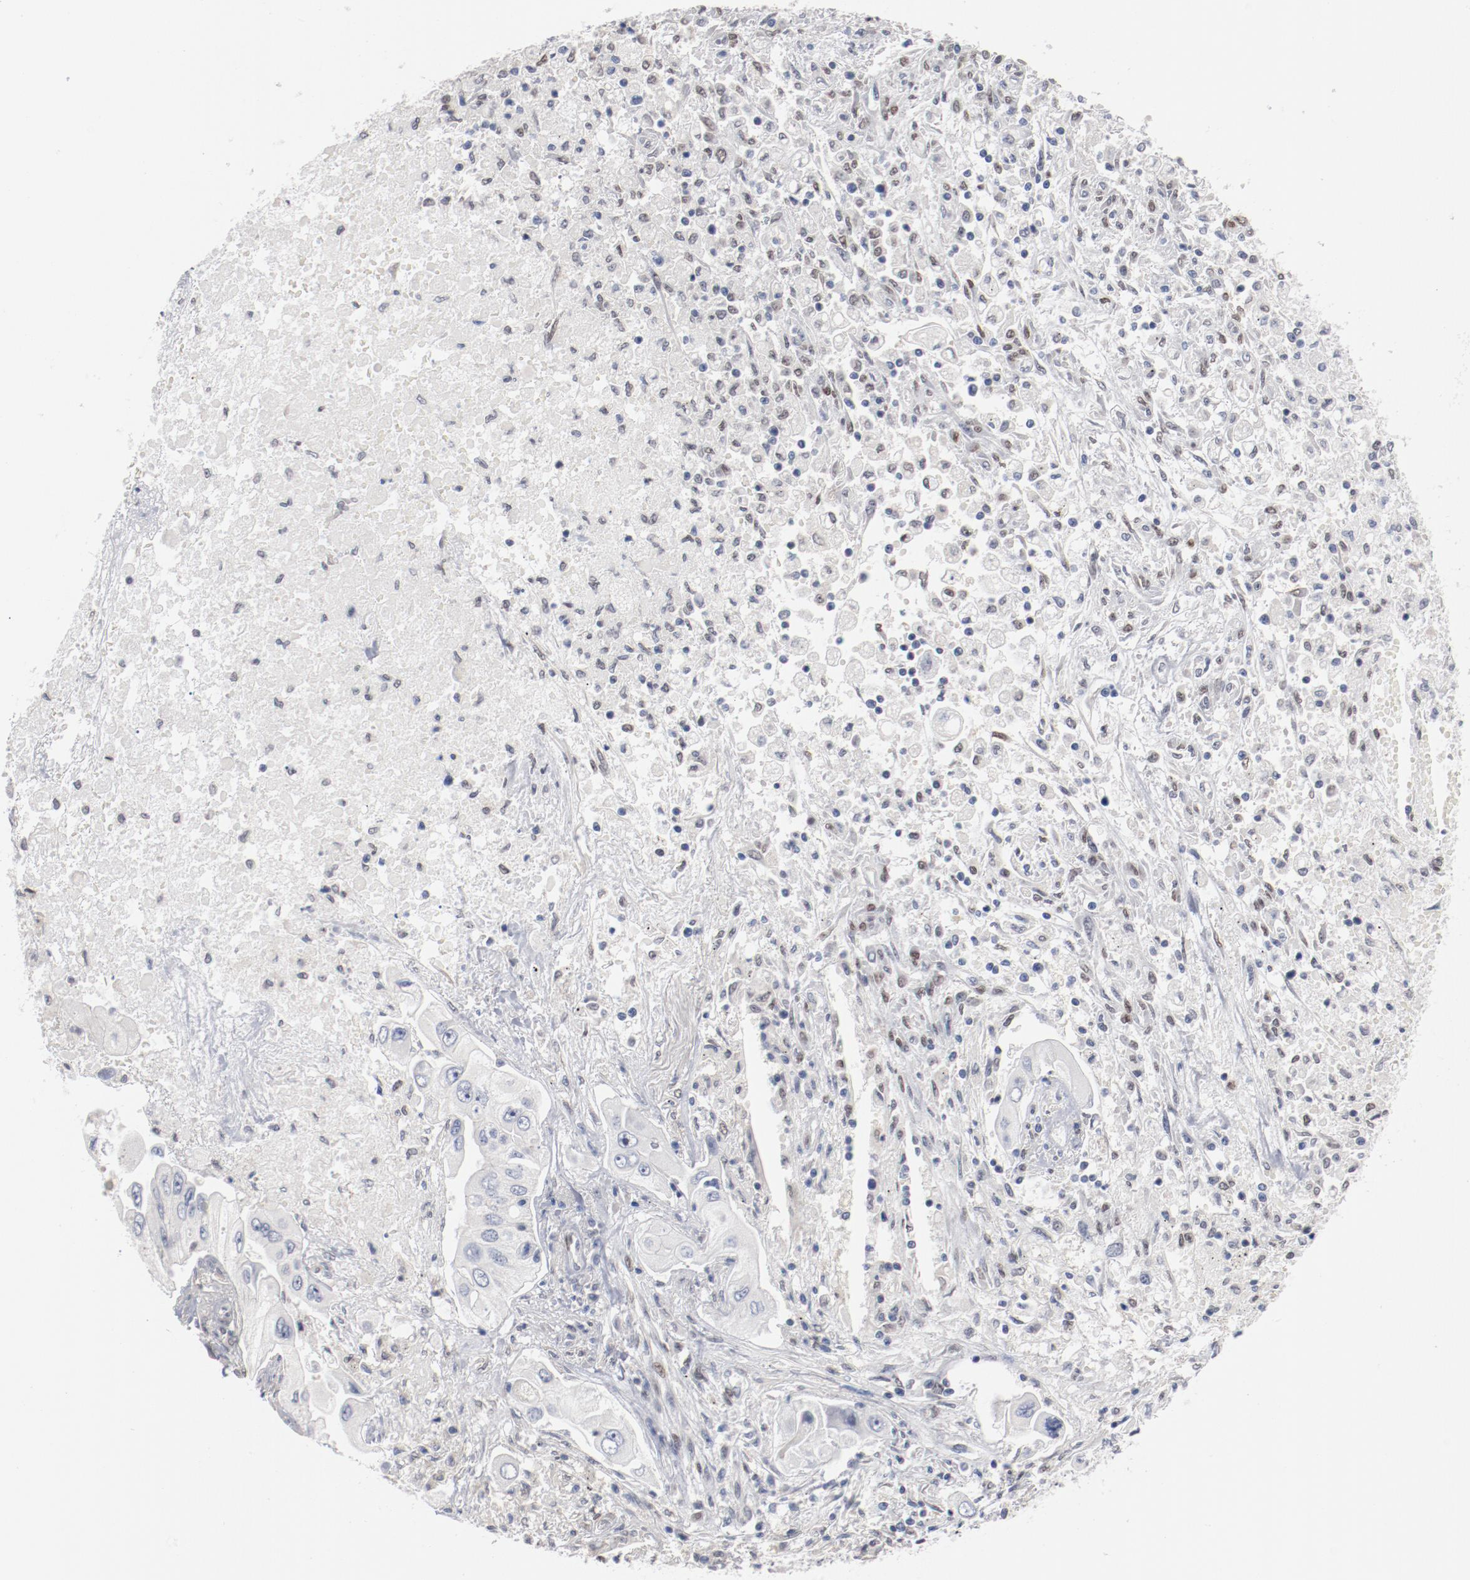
{"staining": {"intensity": "negative", "quantity": "none", "location": "none"}, "tissue": "lung cancer", "cell_type": "Tumor cells", "image_type": "cancer", "snomed": [{"axis": "morphology", "description": "Adenocarcinoma, NOS"}, {"axis": "topography", "description": "Lung"}], "caption": "IHC image of human lung cancer (adenocarcinoma) stained for a protein (brown), which shows no positivity in tumor cells.", "gene": "ZEB2", "patient": {"sex": "male", "age": 84}}